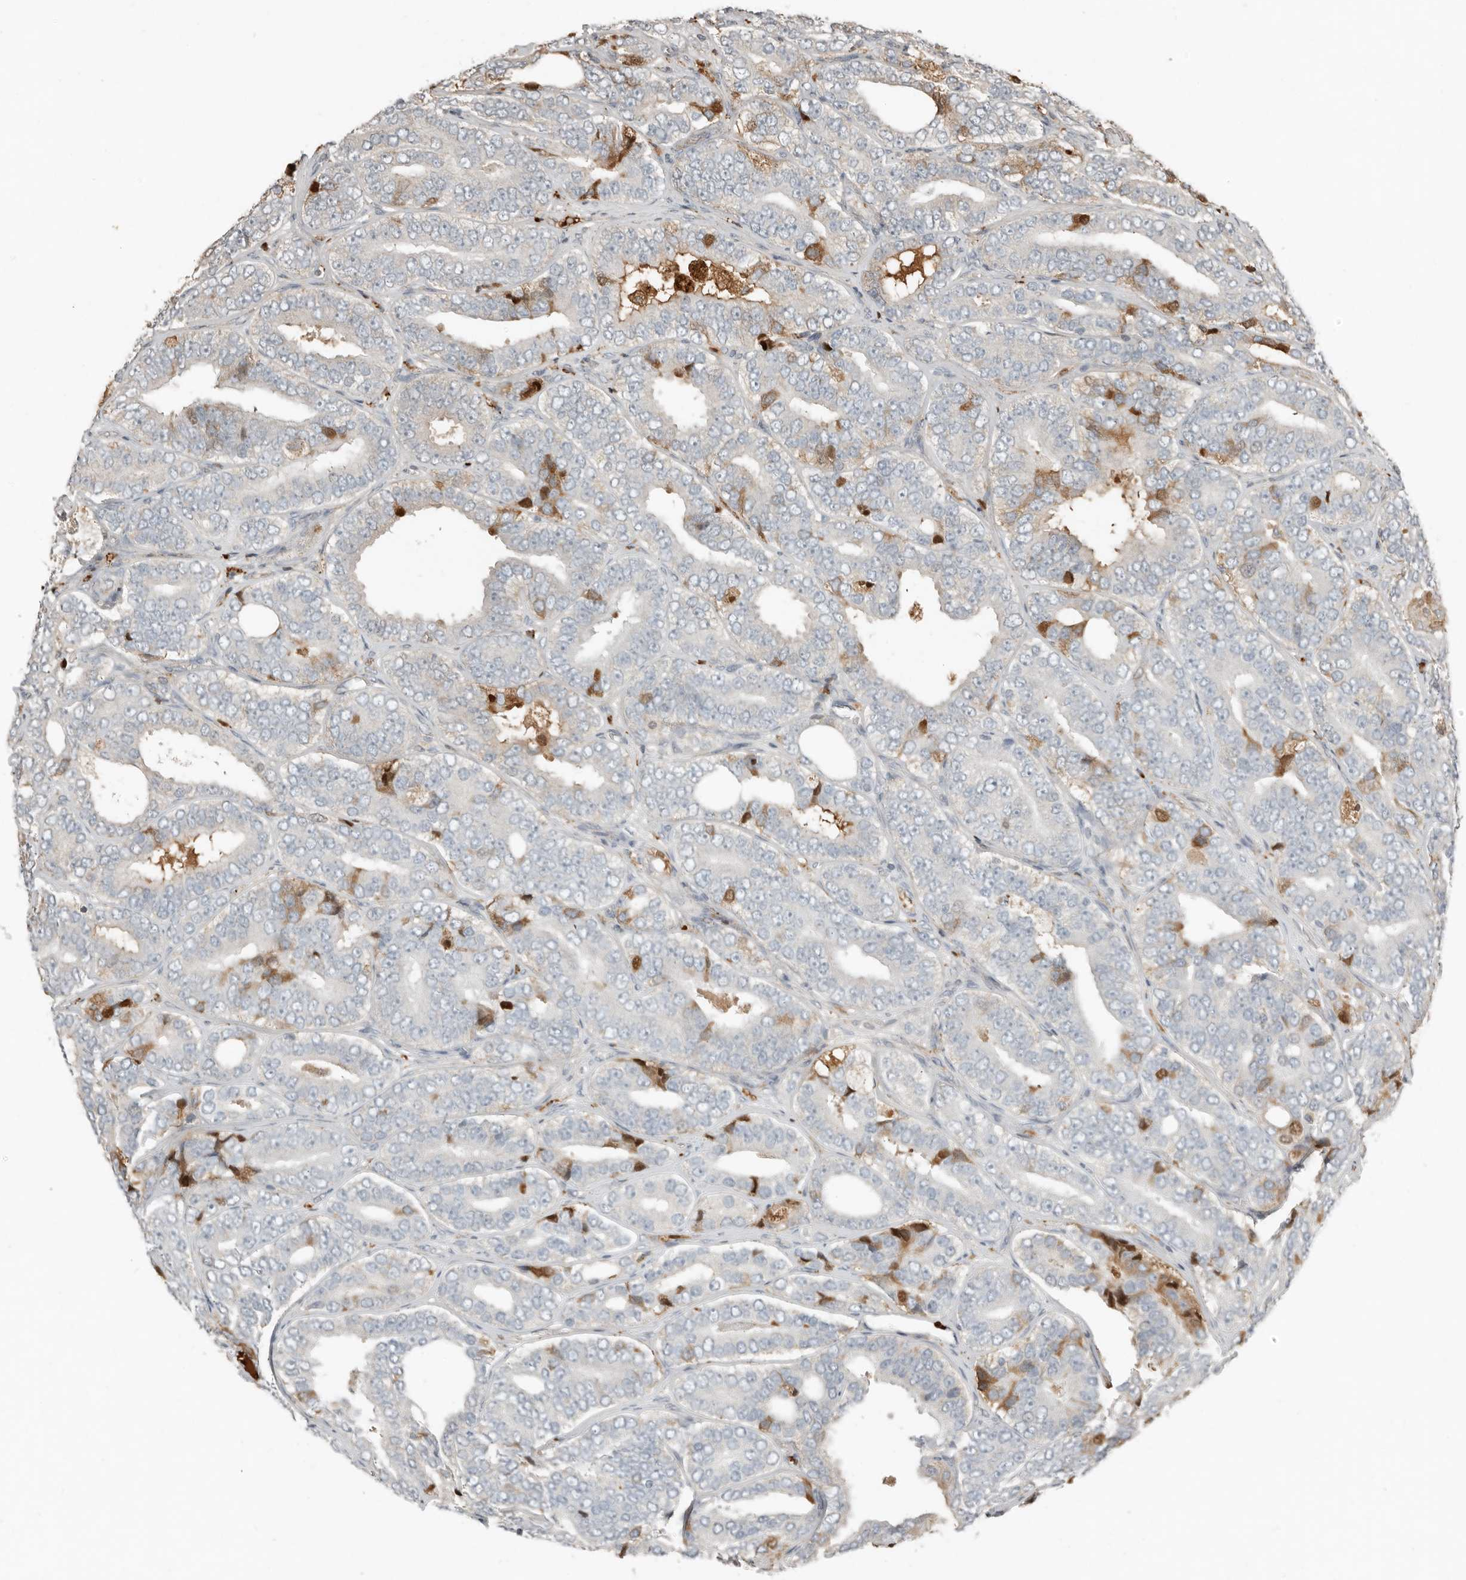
{"staining": {"intensity": "moderate", "quantity": "<25%", "location": "cytoplasmic/membranous"}, "tissue": "prostate cancer", "cell_type": "Tumor cells", "image_type": "cancer", "snomed": [{"axis": "morphology", "description": "Adenocarcinoma, High grade"}, {"axis": "topography", "description": "Prostate"}], "caption": "The immunohistochemical stain labels moderate cytoplasmic/membranous positivity in tumor cells of prostate high-grade adenocarcinoma tissue. (brown staining indicates protein expression, while blue staining denotes nuclei).", "gene": "KLHL38", "patient": {"sex": "male", "age": 56}}